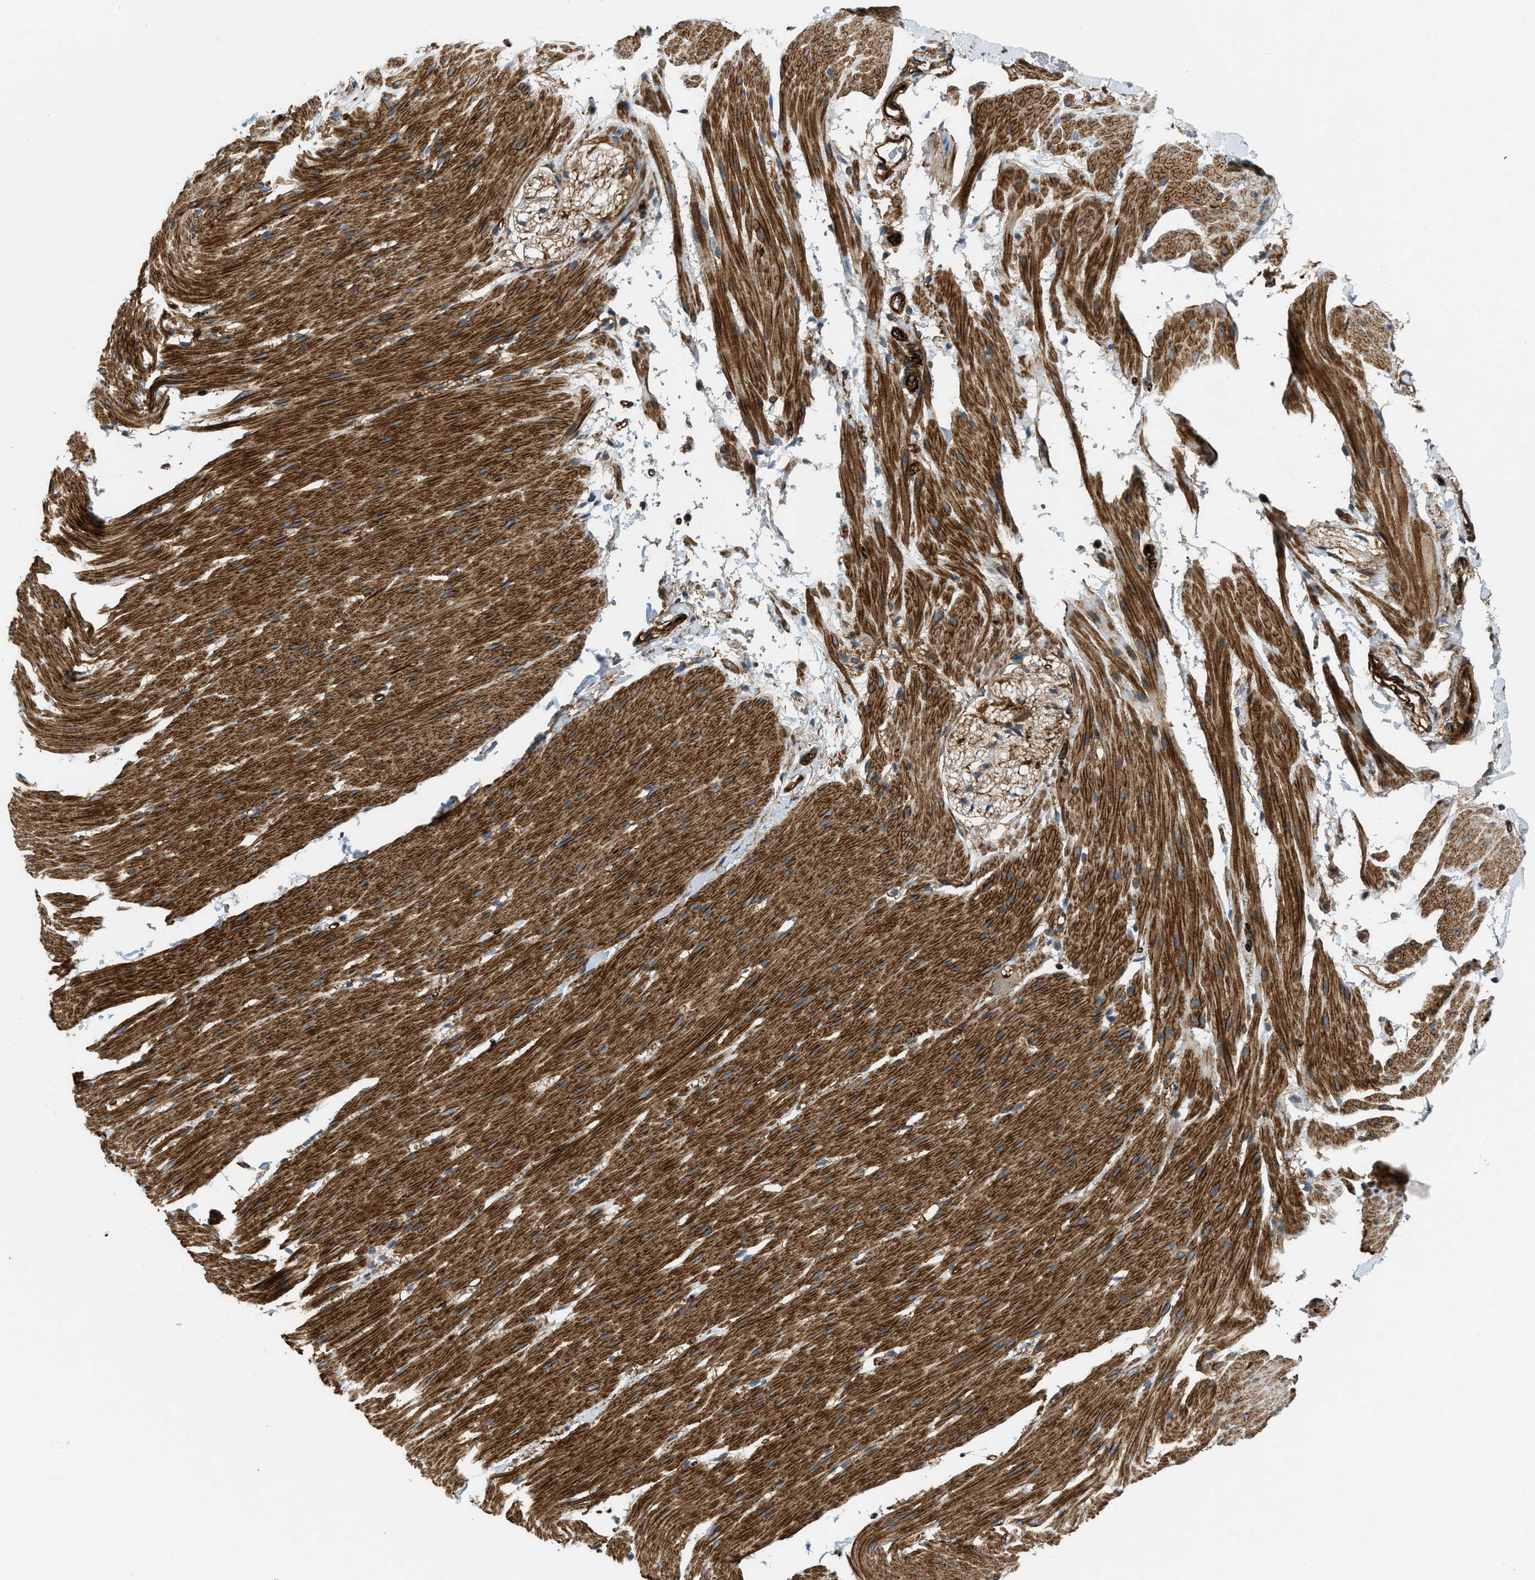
{"staining": {"intensity": "strong", "quantity": ">75%", "location": "cytoplasmic/membranous"}, "tissue": "smooth muscle", "cell_type": "Smooth muscle cells", "image_type": "normal", "snomed": [{"axis": "morphology", "description": "Normal tissue, NOS"}, {"axis": "topography", "description": "Smooth muscle"}, {"axis": "topography", "description": "Colon"}], "caption": "A photomicrograph showing strong cytoplasmic/membranous expression in about >75% of smooth muscle cells in unremarkable smooth muscle, as visualized by brown immunohistochemical staining.", "gene": "NYNRIN", "patient": {"sex": "male", "age": 67}}